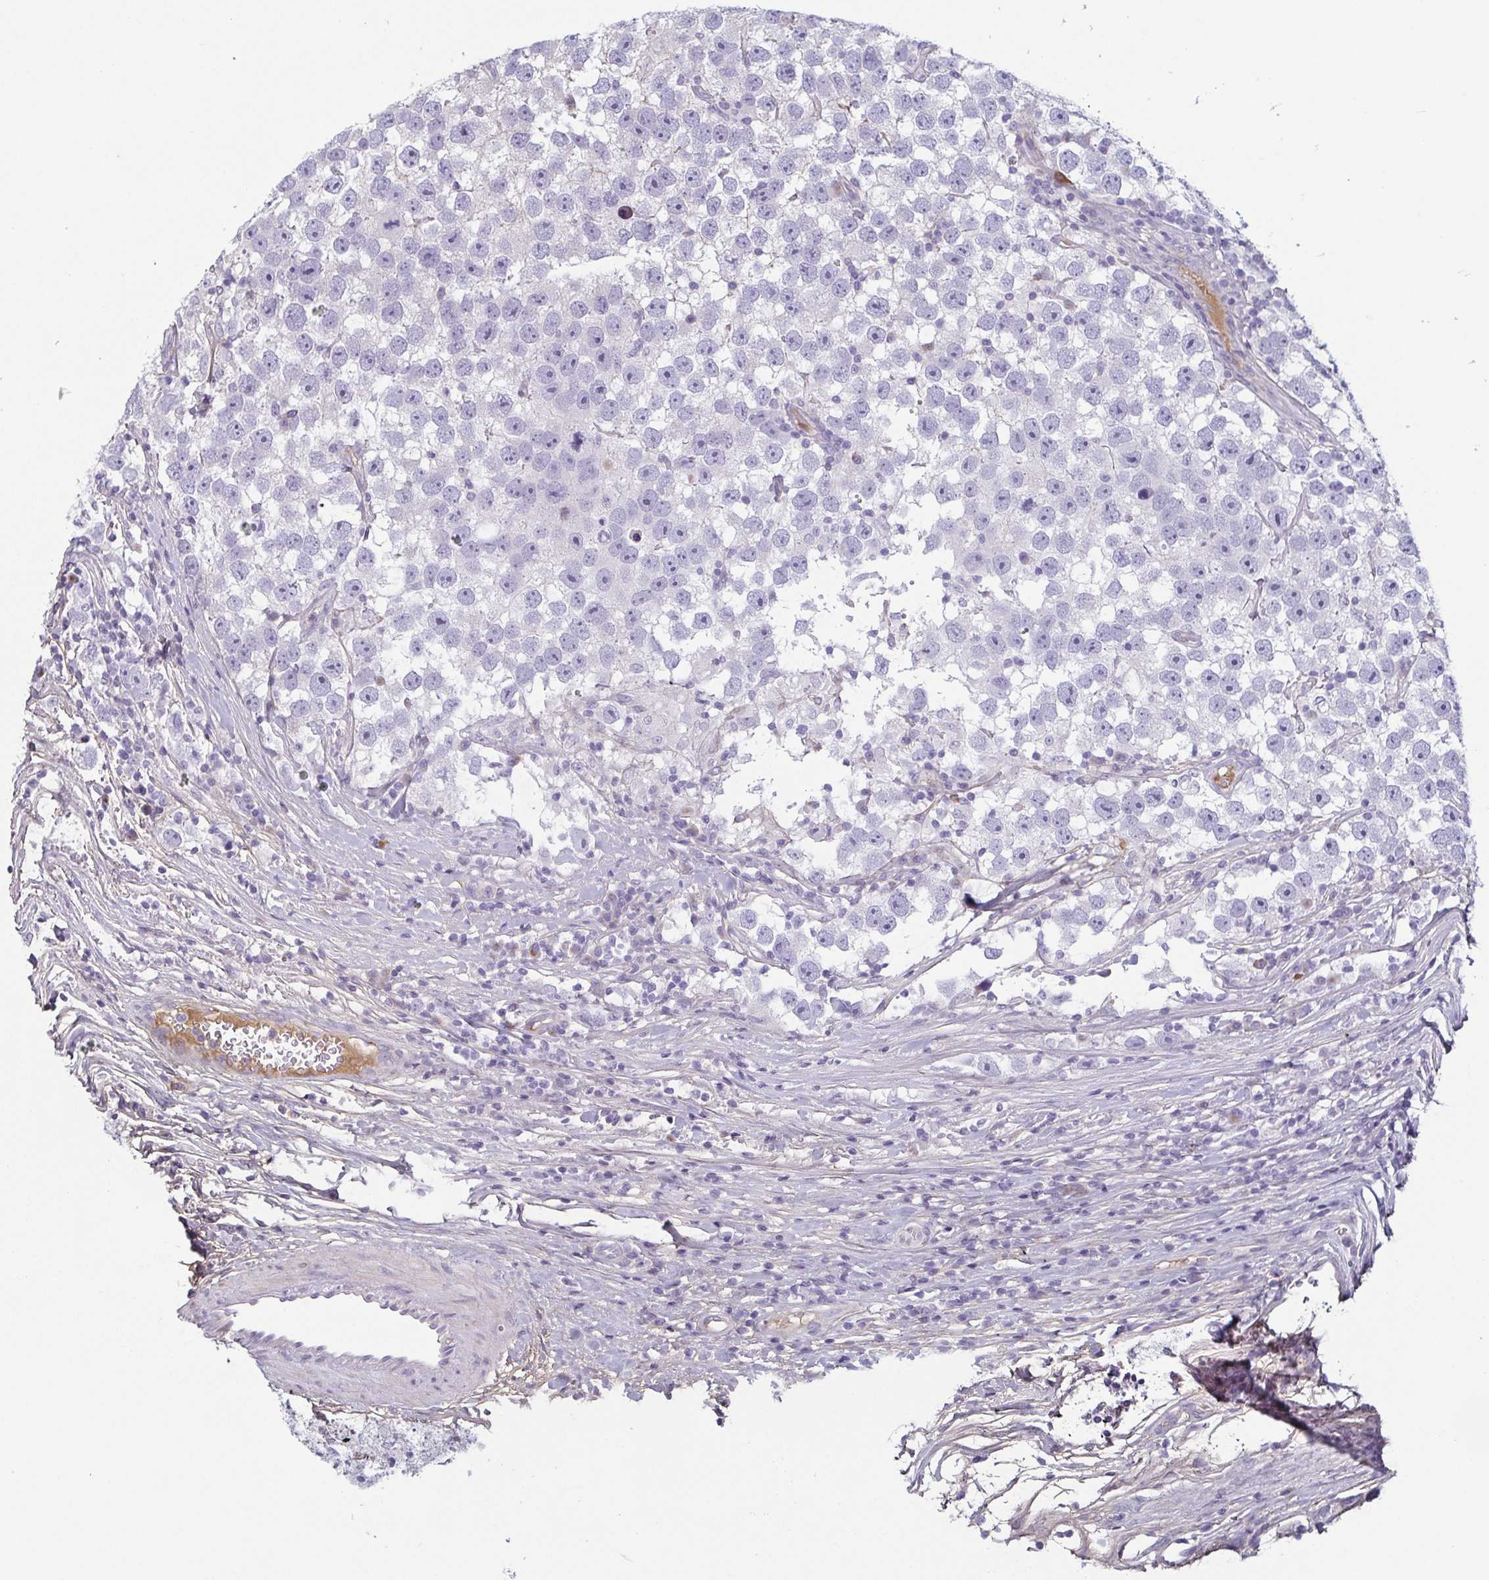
{"staining": {"intensity": "negative", "quantity": "none", "location": "none"}, "tissue": "testis cancer", "cell_type": "Tumor cells", "image_type": "cancer", "snomed": [{"axis": "morphology", "description": "Seminoma, NOS"}, {"axis": "topography", "description": "Testis"}], "caption": "DAB (3,3'-diaminobenzidine) immunohistochemical staining of human testis seminoma displays no significant expression in tumor cells. (IHC, brightfield microscopy, high magnification).", "gene": "ECM1", "patient": {"sex": "male", "age": 26}}